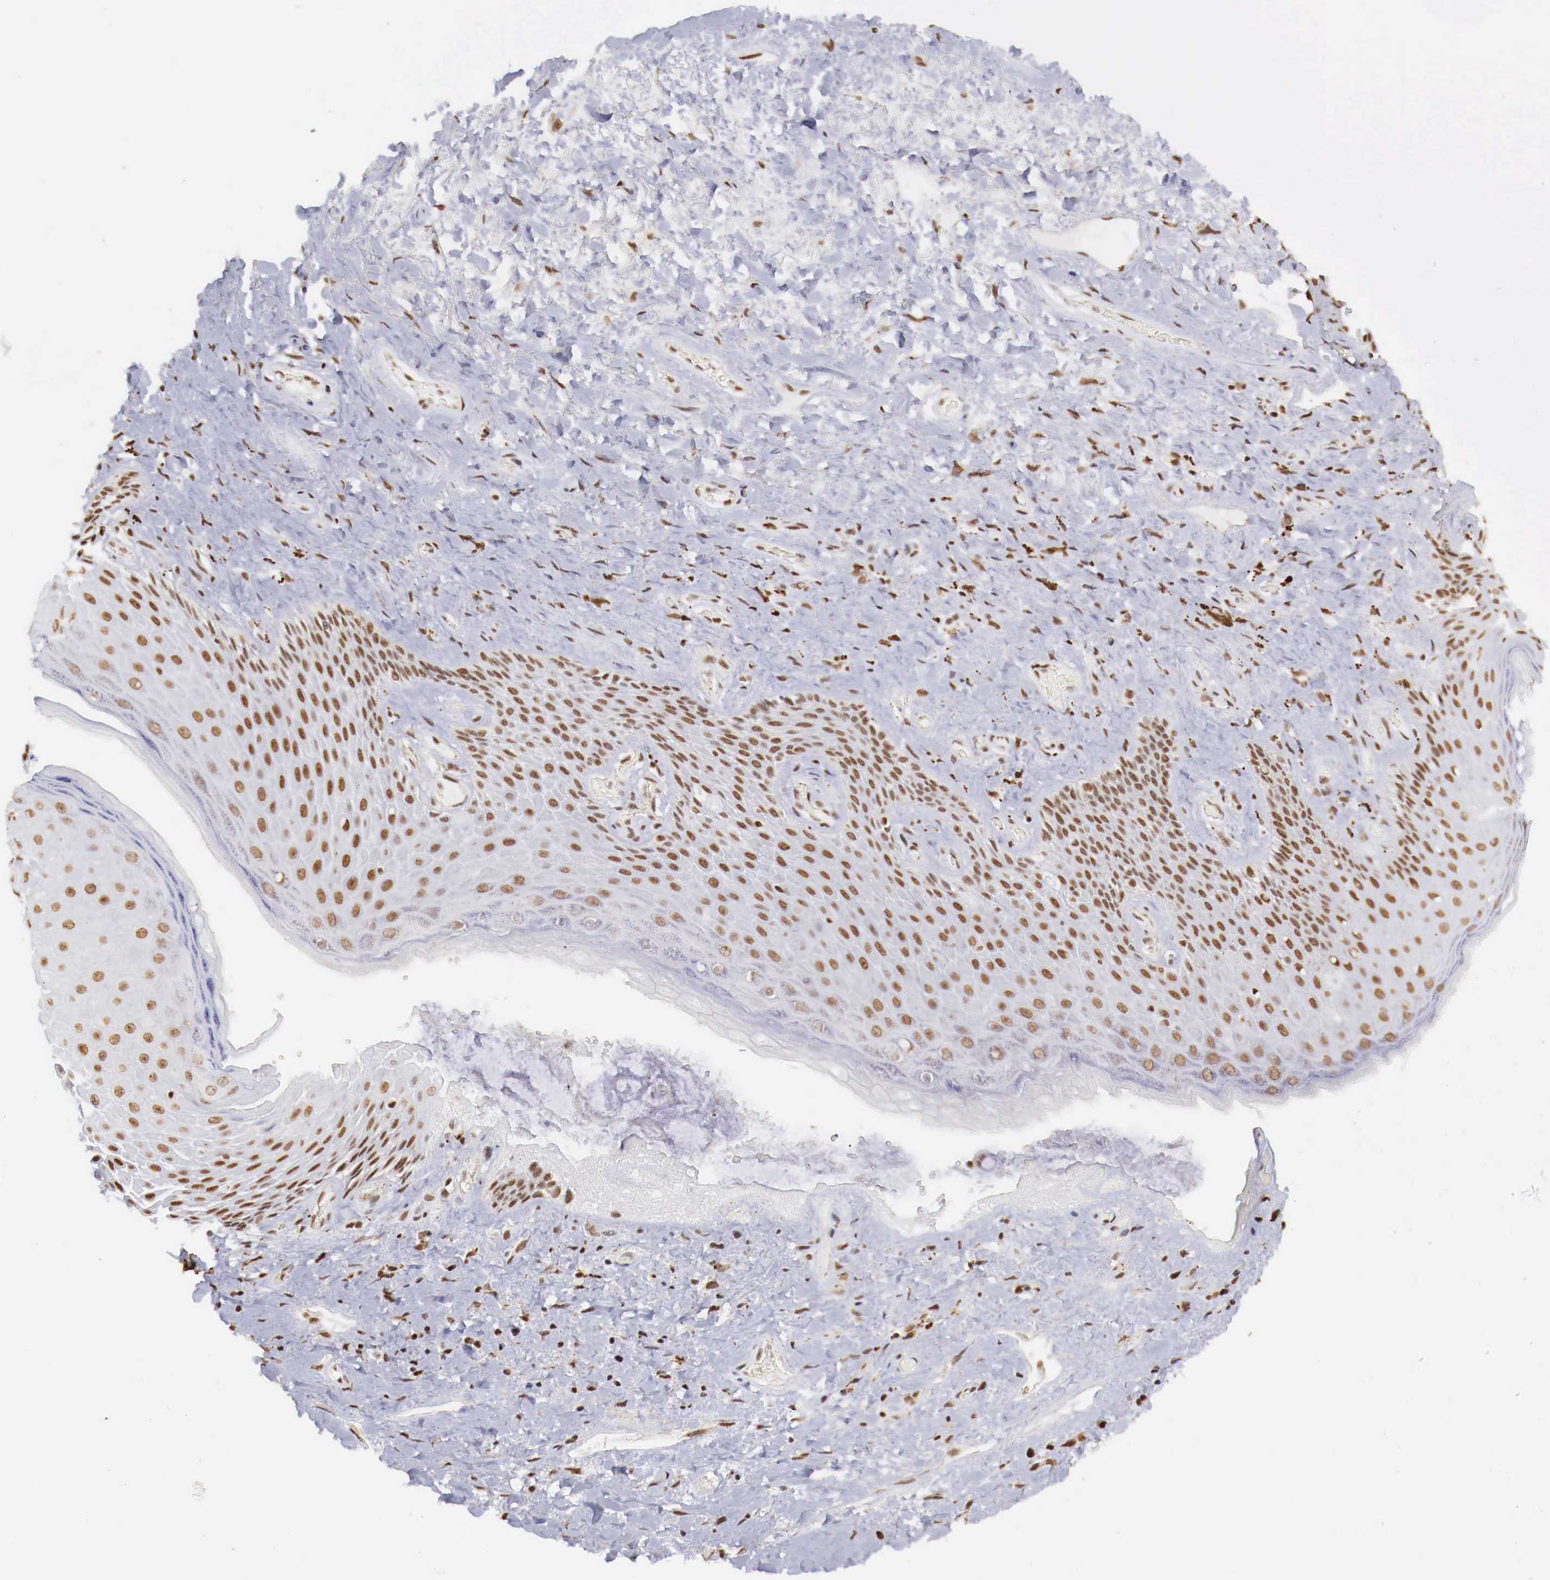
{"staining": {"intensity": "moderate", "quantity": ">75%", "location": "nuclear"}, "tissue": "skin", "cell_type": "Epidermal cells", "image_type": "normal", "snomed": [{"axis": "morphology", "description": "Normal tissue, NOS"}, {"axis": "topography", "description": "Anal"}], "caption": "Immunohistochemistry photomicrograph of normal skin stained for a protein (brown), which displays medium levels of moderate nuclear positivity in approximately >75% of epidermal cells.", "gene": "MAX", "patient": {"sex": "male", "age": 78}}